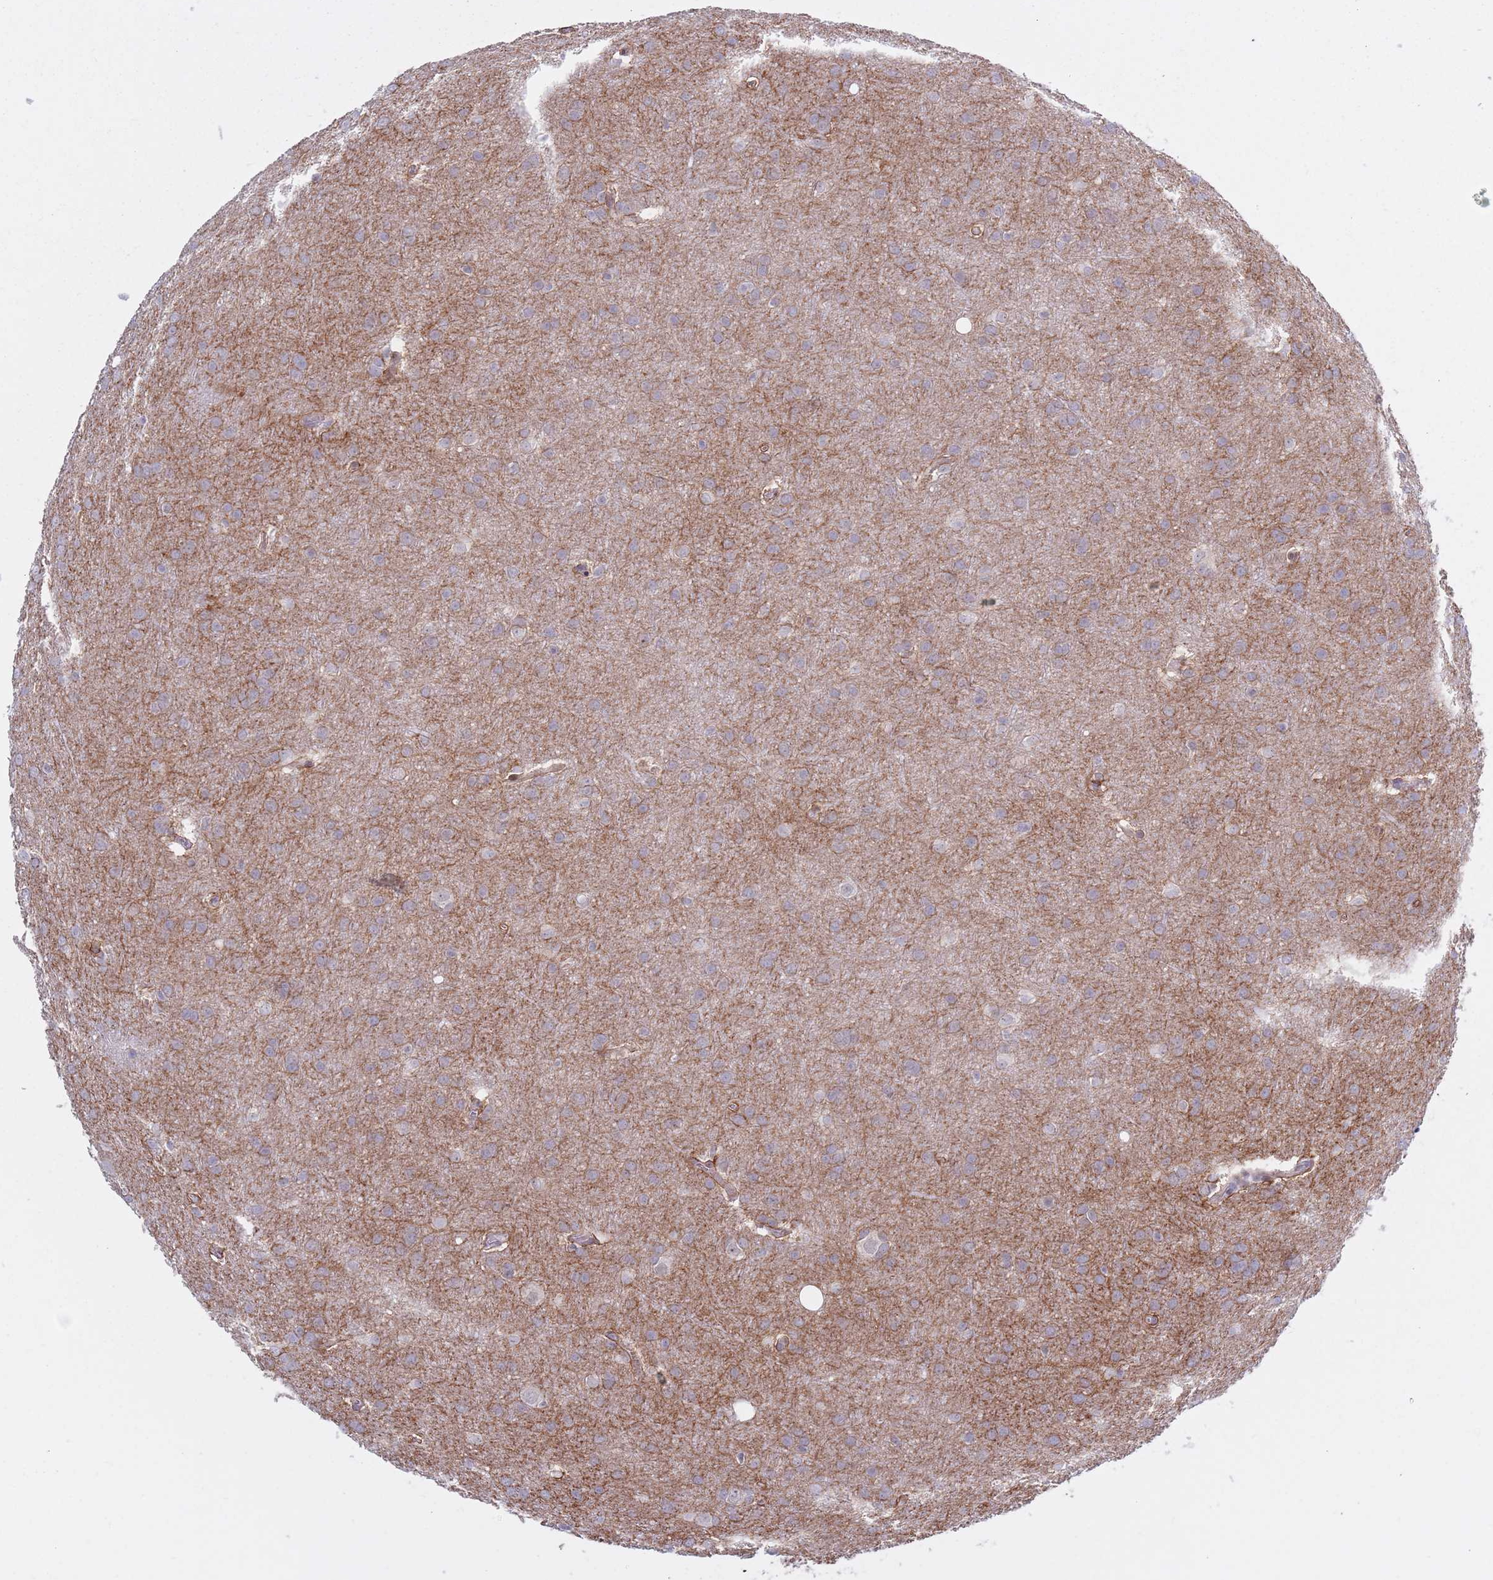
{"staining": {"intensity": "weak", "quantity": "<25%", "location": "cytoplasmic/membranous"}, "tissue": "glioma", "cell_type": "Tumor cells", "image_type": "cancer", "snomed": [{"axis": "morphology", "description": "Glioma, malignant, Low grade"}, {"axis": "topography", "description": "Brain"}], "caption": "This is a photomicrograph of immunohistochemistry (IHC) staining of malignant glioma (low-grade), which shows no staining in tumor cells. (Brightfield microscopy of DAB (3,3'-diaminobenzidine) immunohistochemistry at high magnification).", "gene": "ZKSCAN2", "patient": {"sex": "female", "age": 32}}